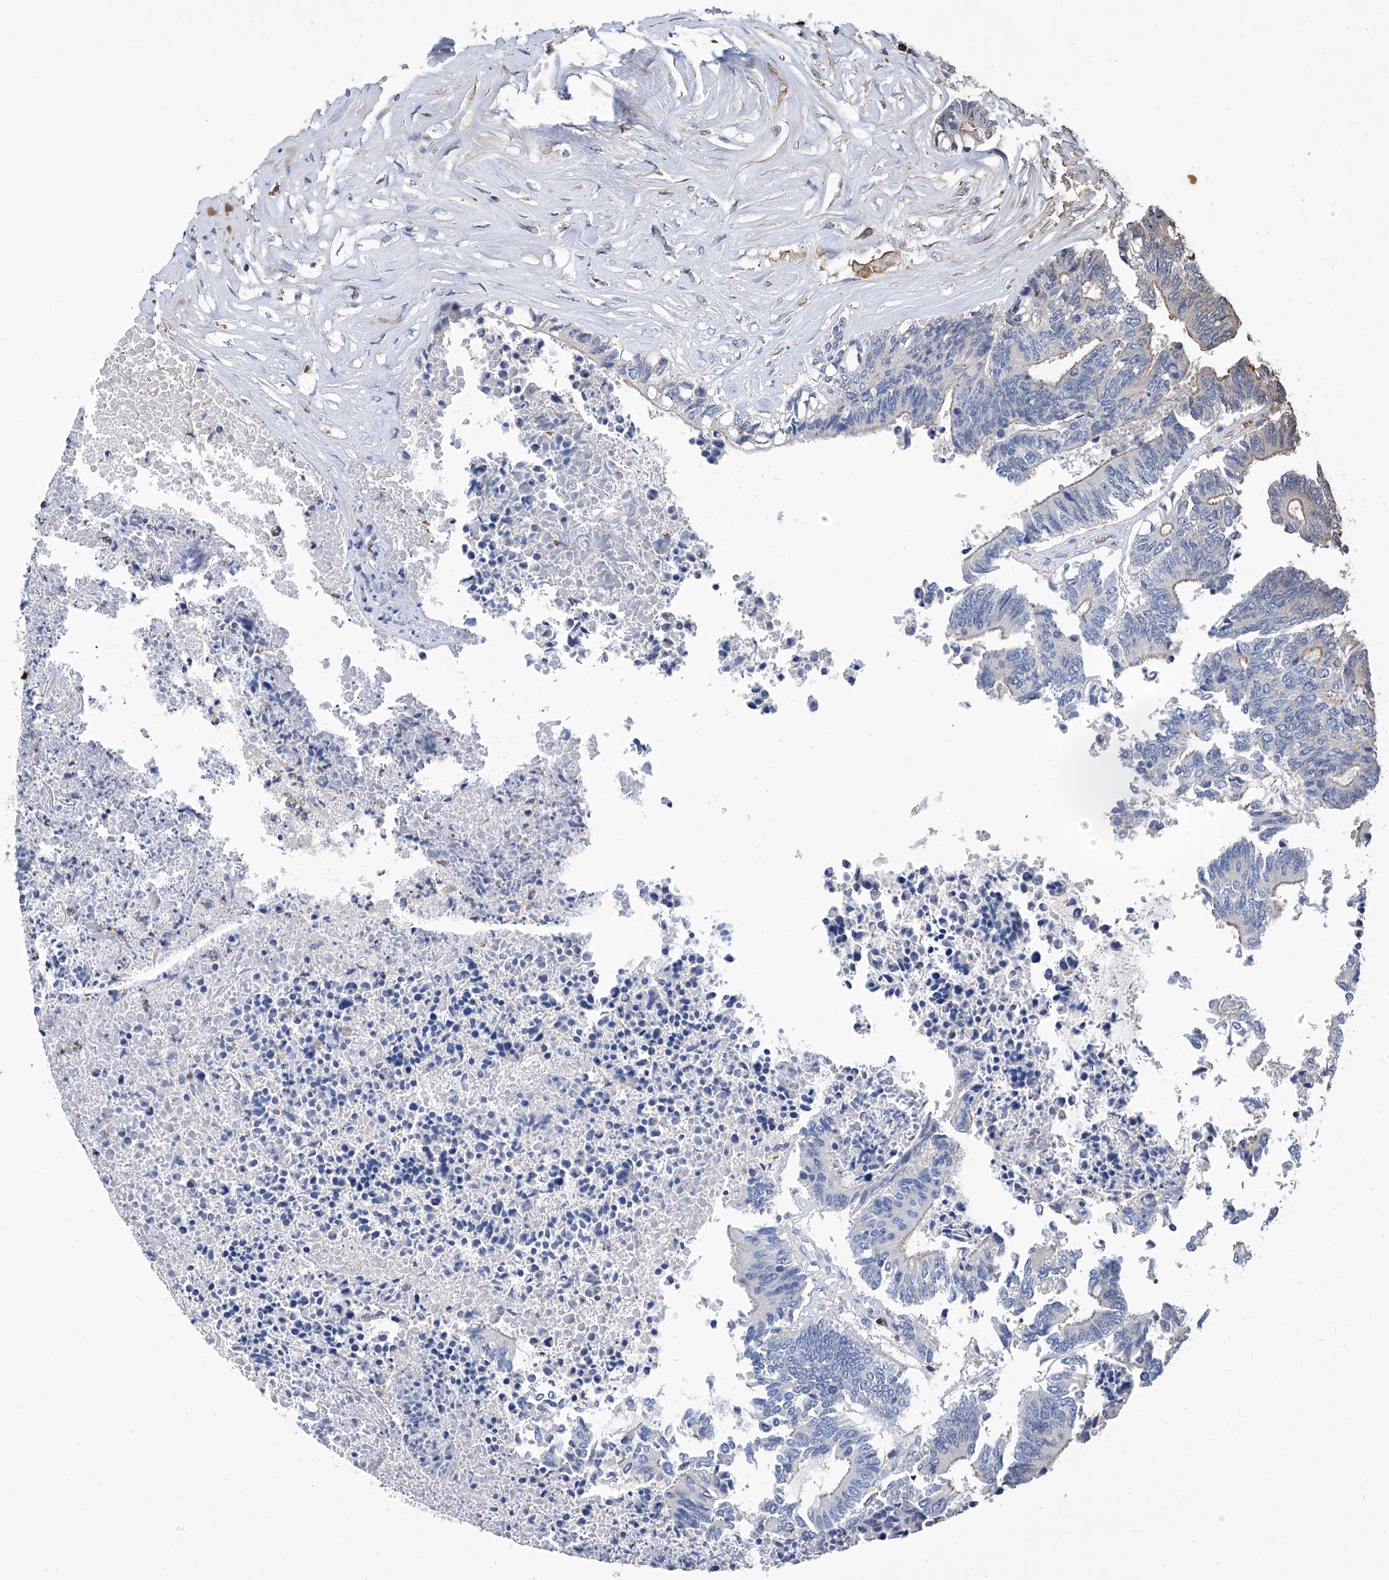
{"staining": {"intensity": "negative", "quantity": "none", "location": "none"}, "tissue": "colorectal cancer", "cell_type": "Tumor cells", "image_type": "cancer", "snomed": [{"axis": "morphology", "description": "Adenocarcinoma, NOS"}, {"axis": "topography", "description": "Rectum"}], "caption": "This is an immunohistochemistry micrograph of colorectal cancer (adenocarcinoma). There is no positivity in tumor cells.", "gene": "GPT", "patient": {"sex": "male", "age": 63}}